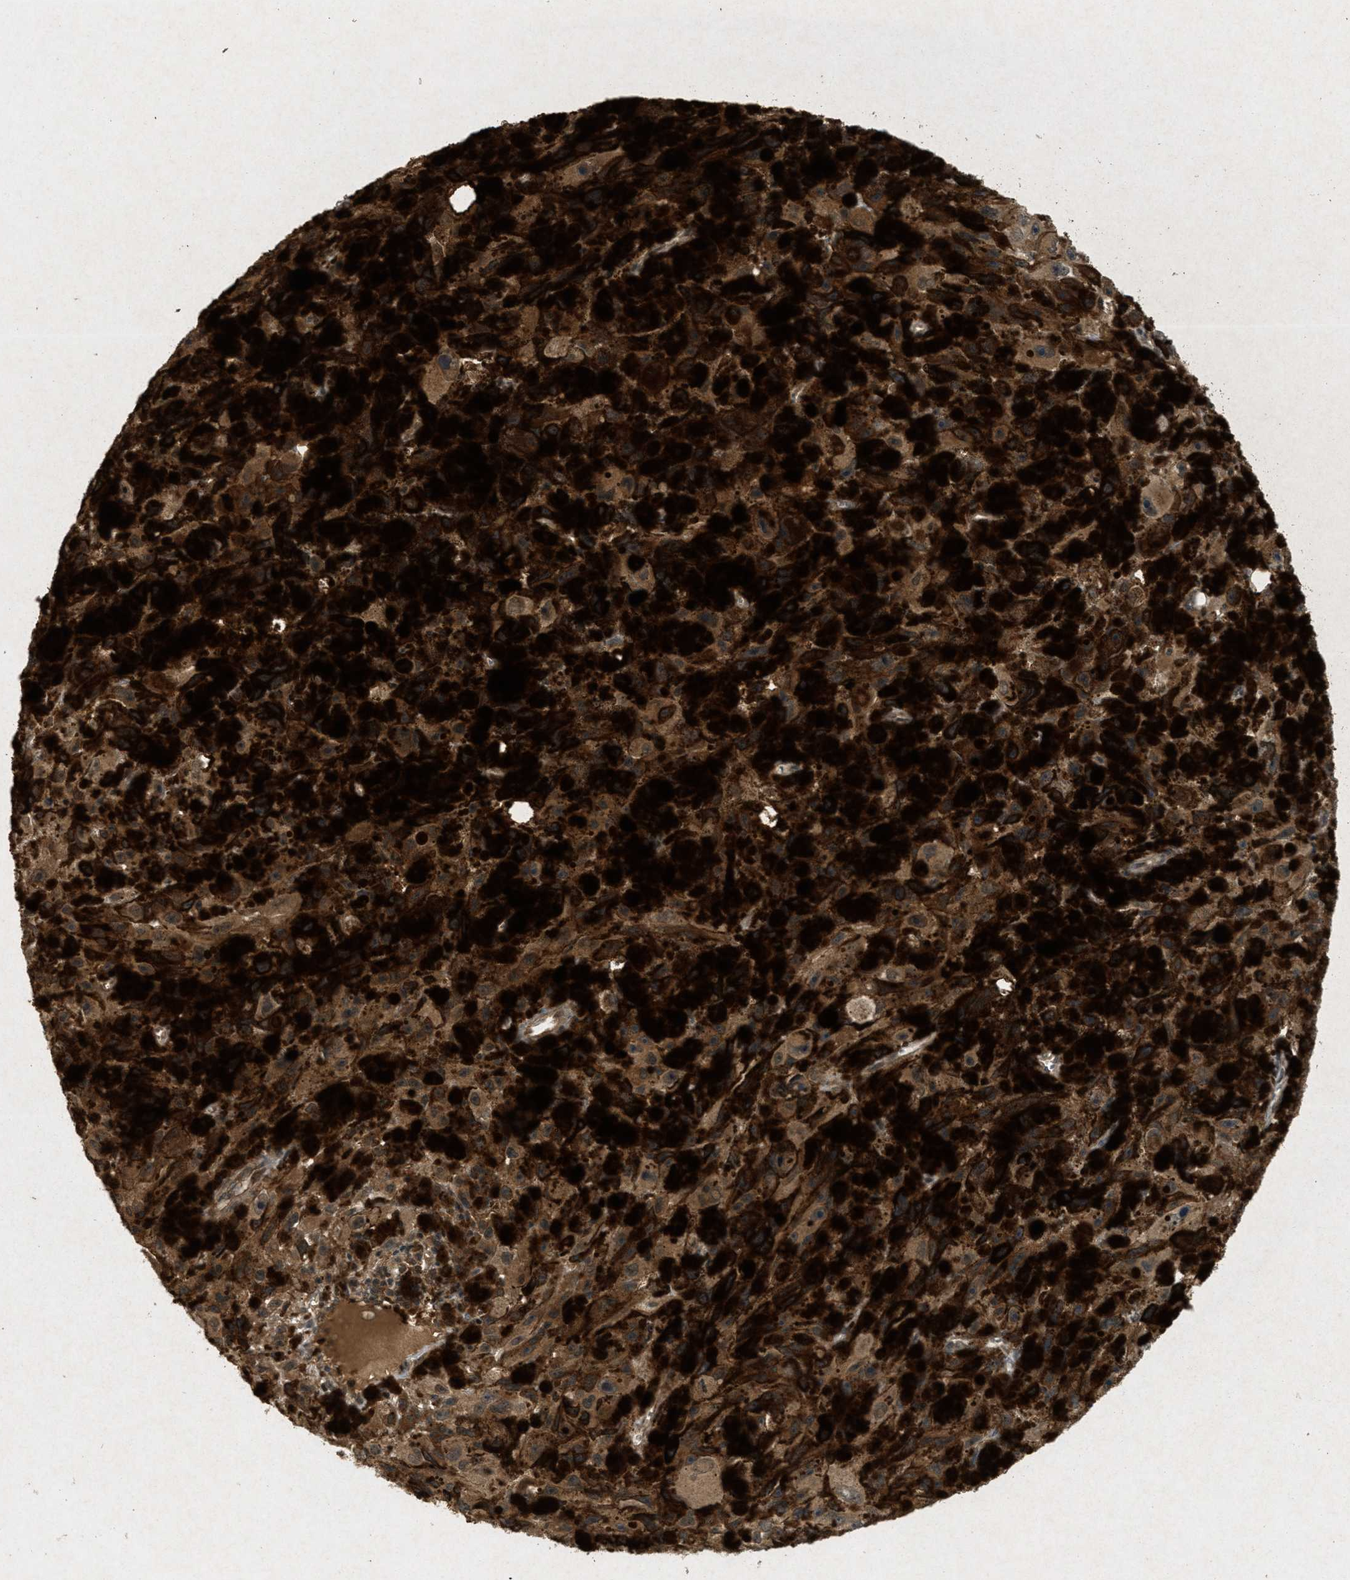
{"staining": {"intensity": "moderate", "quantity": ">75%", "location": "cytoplasmic/membranous"}, "tissue": "melanoma", "cell_type": "Tumor cells", "image_type": "cancer", "snomed": [{"axis": "morphology", "description": "Malignant melanoma, NOS"}, {"axis": "topography", "description": "Skin"}], "caption": "Tumor cells show medium levels of moderate cytoplasmic/membranous positivity in approximately >75% of cells in human melanoma.", "gene": "ATG7", "patient": {"sex": "female", "age": 104}}